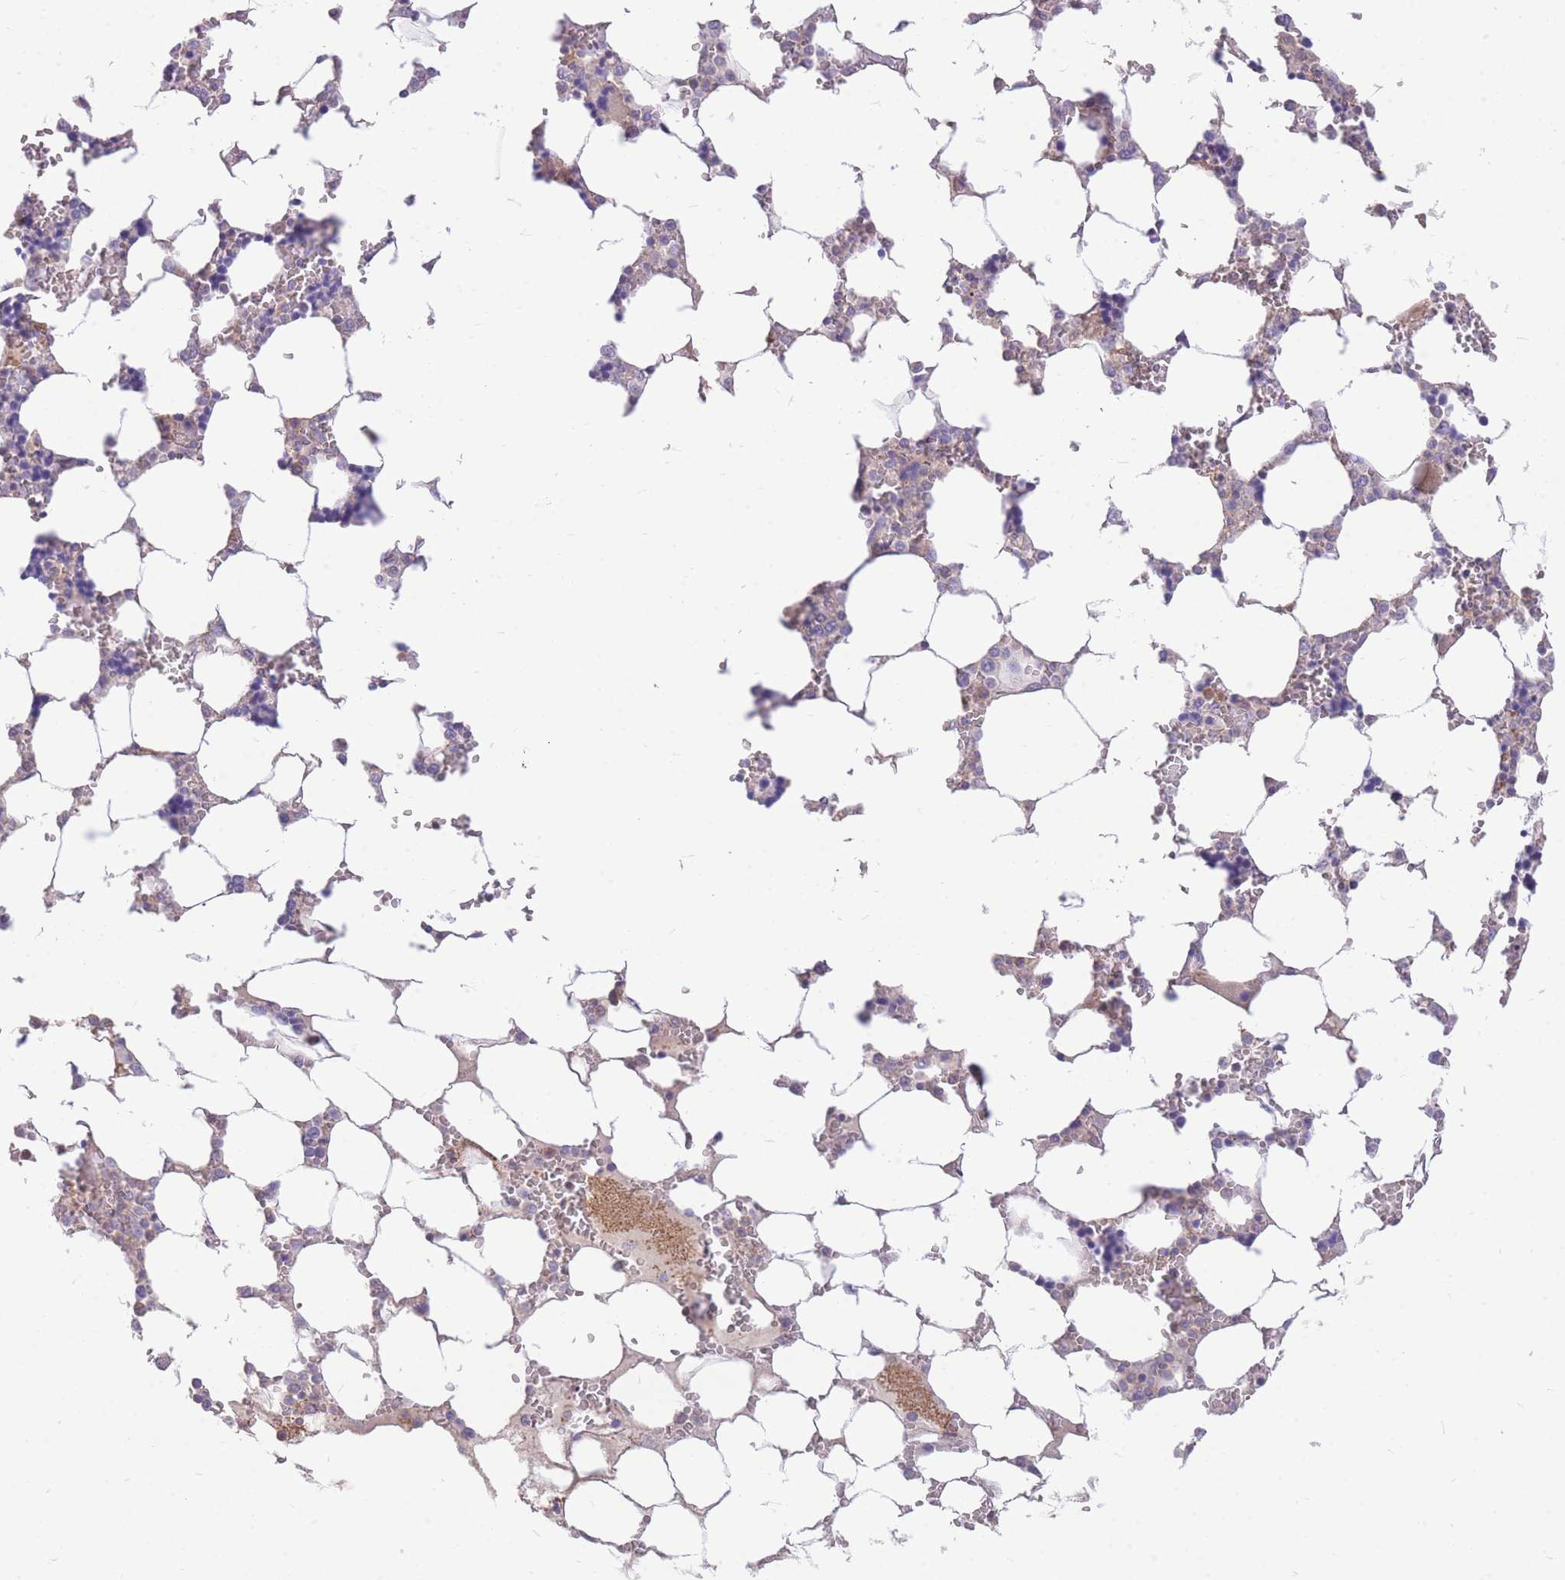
{"staining": {"intensity": "moderate", "quantity": "<25%", "location": "cytoplasmic/membranous"}, "tissue": "bone marrow", "cell_type": "Hematopoietic cells", "image_type": "normal", "snomed": [{"axis": "morphology", "description": "Normal tissue, NOS"}, {"axis": "topography", "description": "Bone marrow"}], "caption": "Human bone marrow stained for a protein (brown) demonstrates moderate cytoplasmic/membranous positive staining in about <25% of hematopoietic cells.", "gene": "OR5T1", "patient": {"sex": "male", "age": 64}}